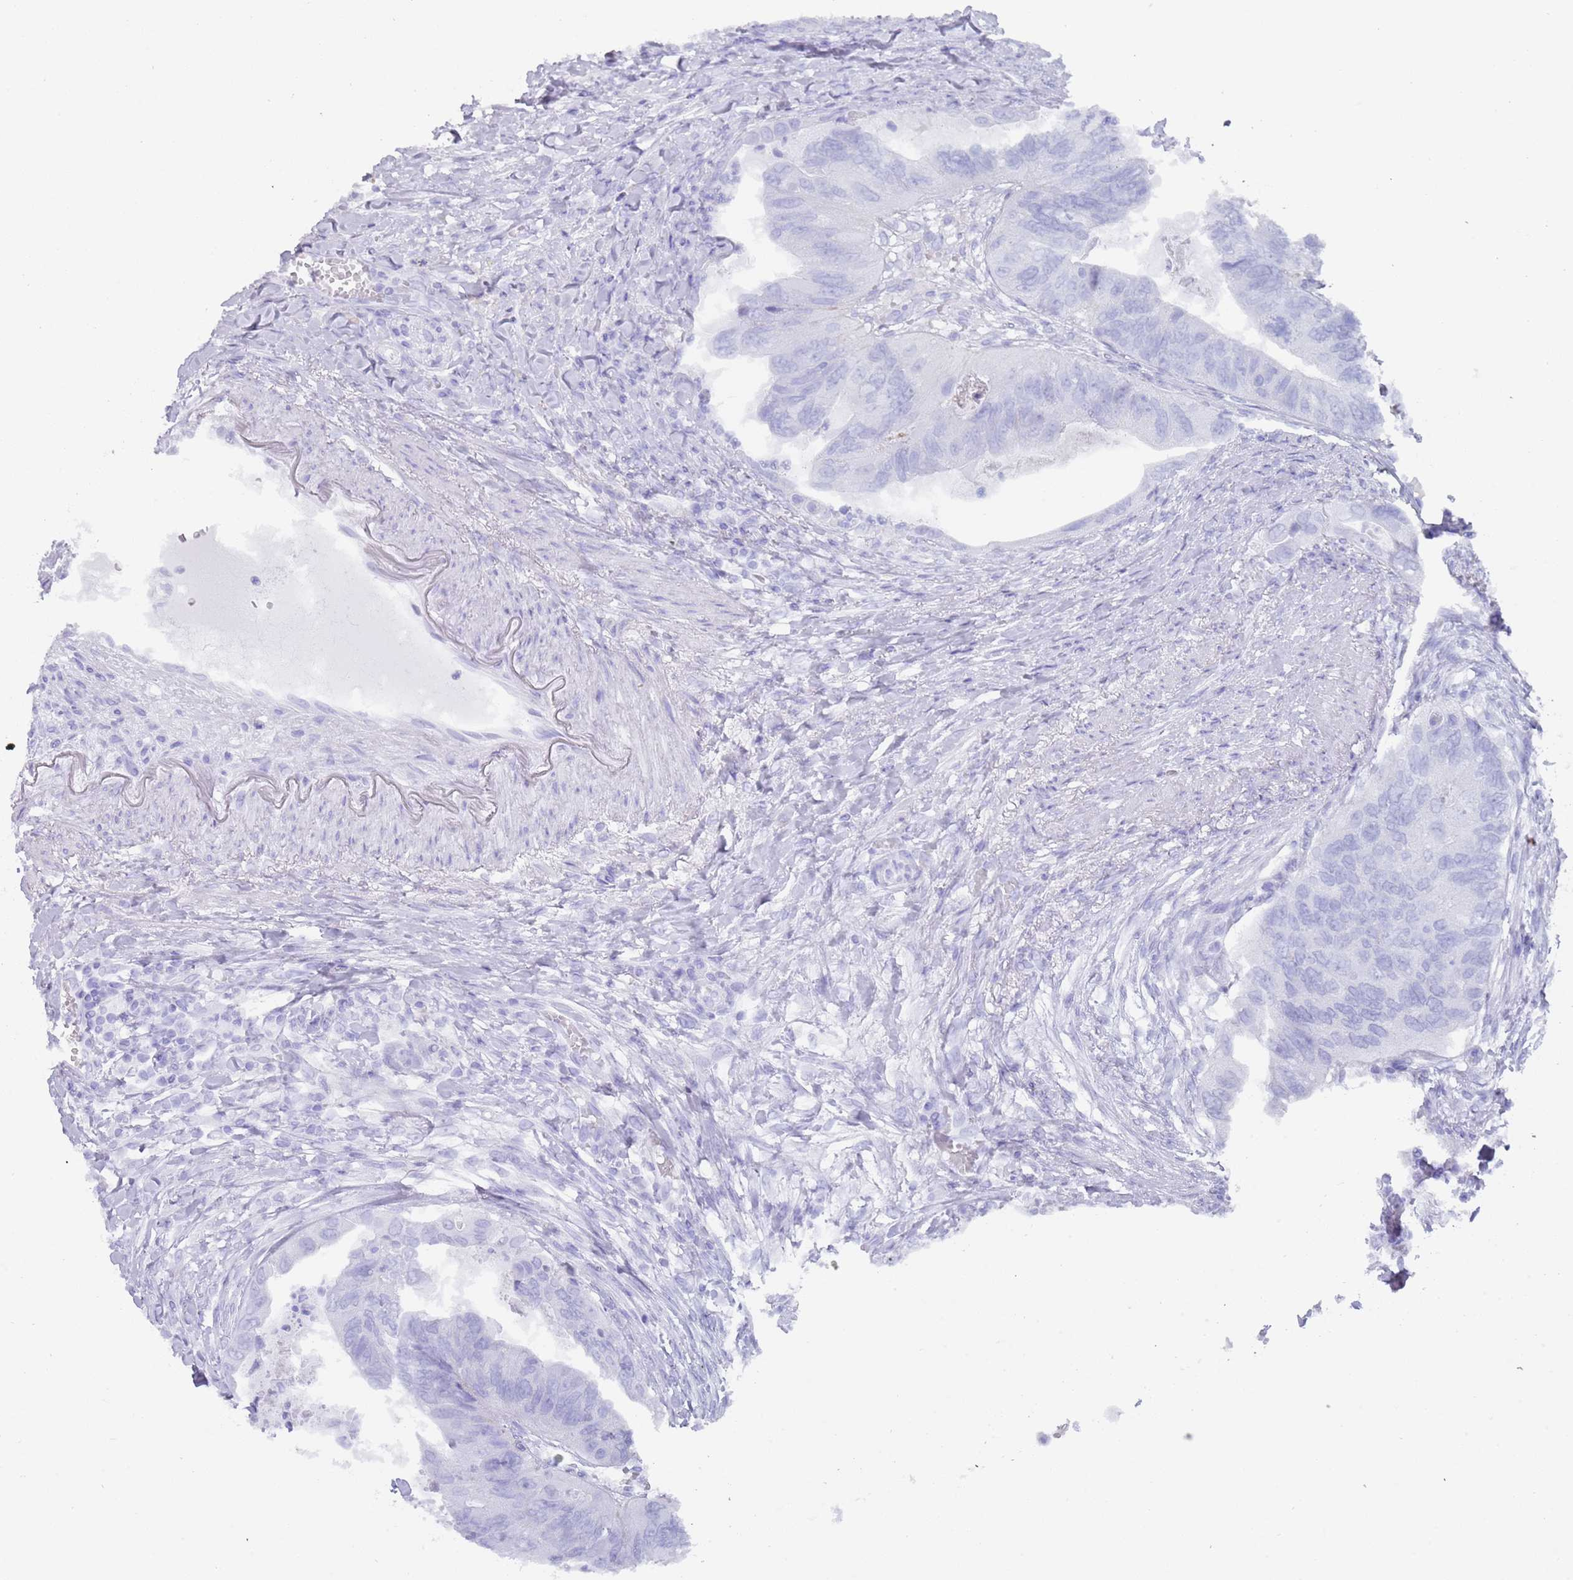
{"staining": {"intensity": "negative", "quantity": "none", "location": "none"}, "tissue": "colorectal cancer", "cell_type": "Tumor cells", "image_type": "cancer", "snomed": [{"axis": "morphology", "description": "Adenocarcinoma, NOS"}, {"axis": "topography", "description": "Rectum"}], "caption": "High power microscopy micrograph of an immunohistochemistry (IHC) image of colorectal adenocarcinoma, revealing no significant positivity in tumor cells.", "gene": "HDAC8", "patient": {"sex": "male", "age": 63}}